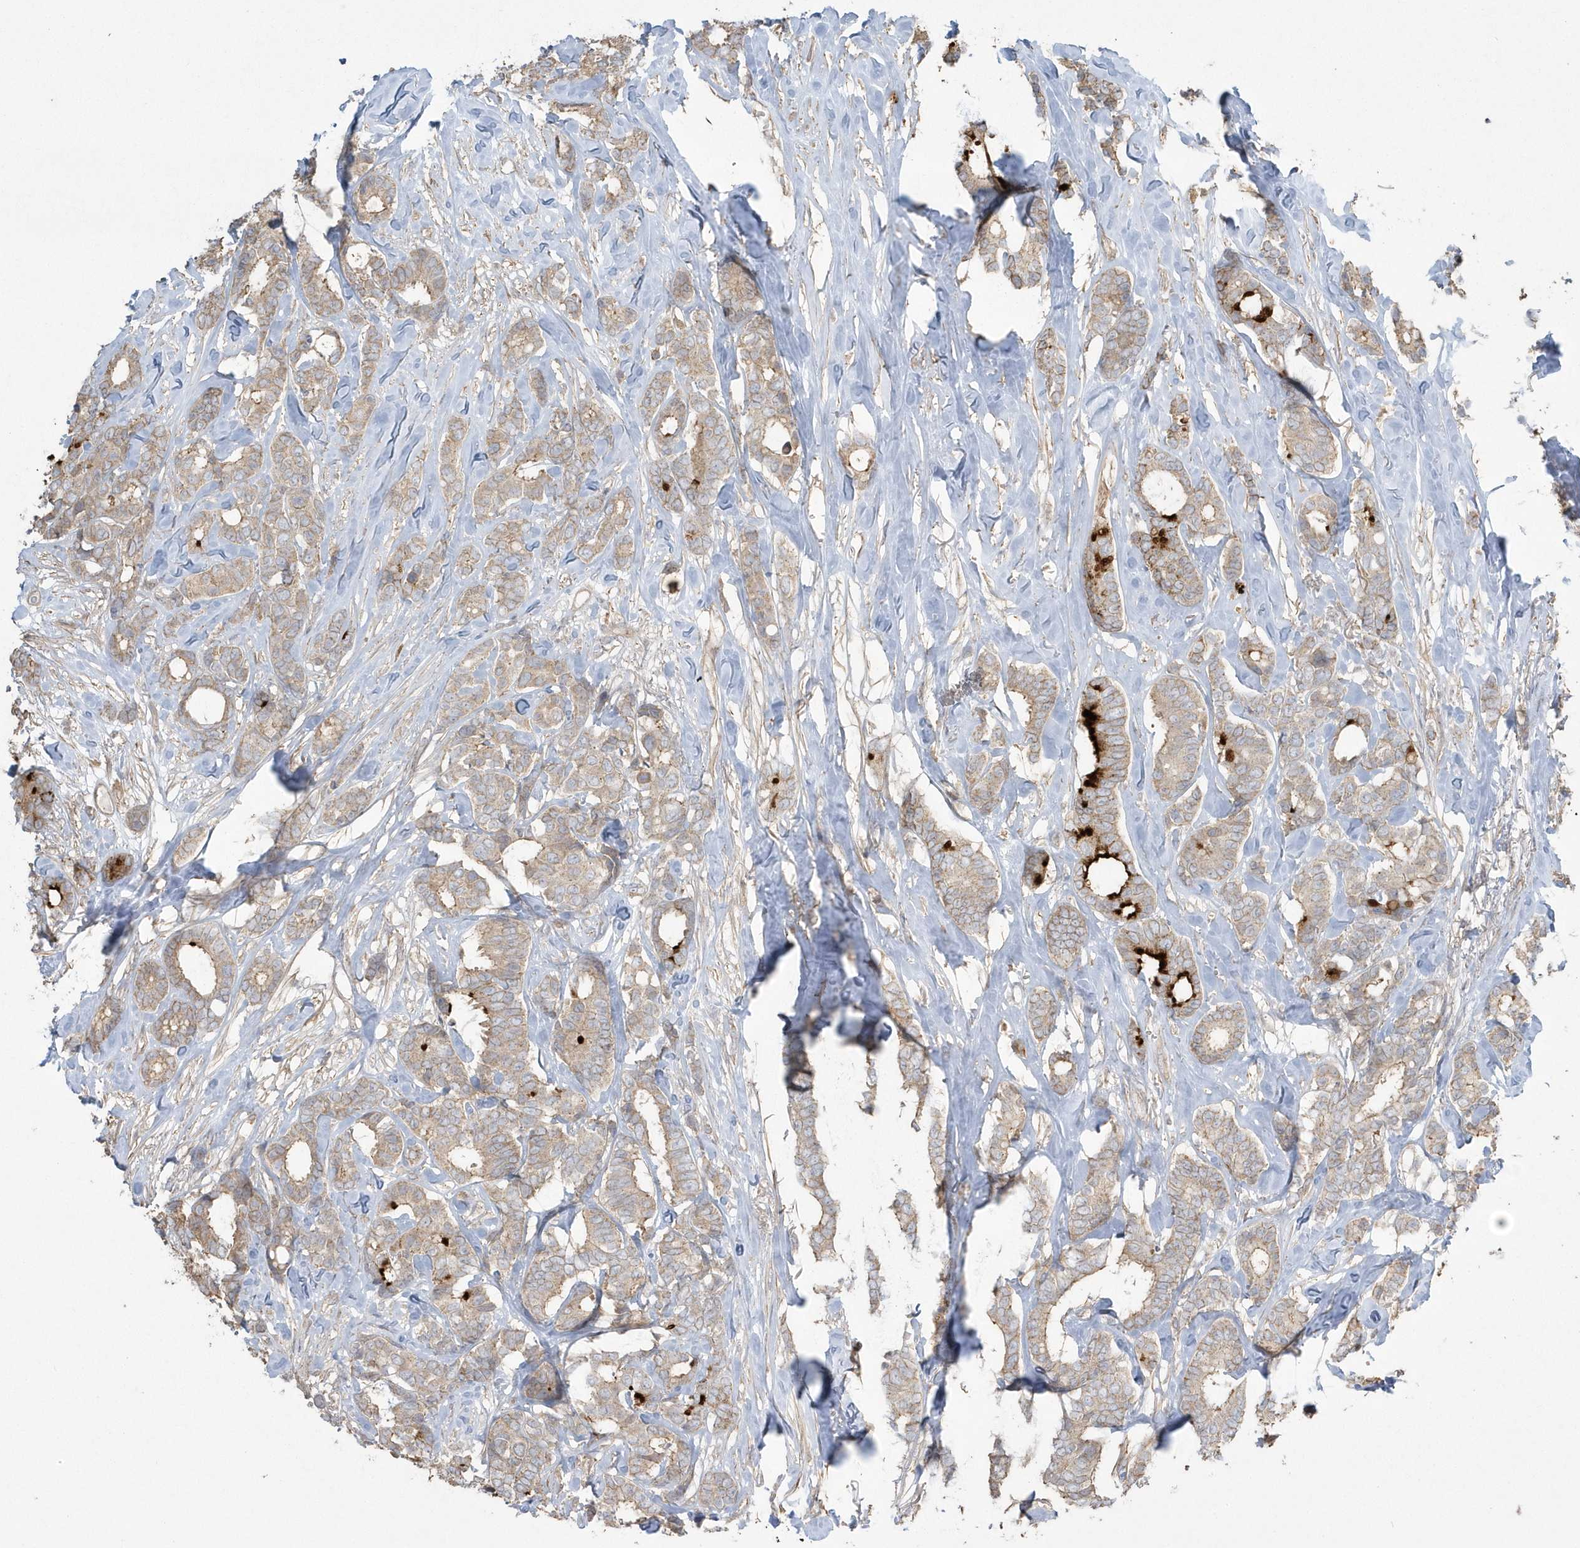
{"staining": {"intensity": "strong", "quantity": "<25%", "location": "cytoplasmic/membranous"}, "tissue": "breast cancer", "cell_type": "Tumor cells", "image_type": "cancer", "snomed": [{"axis": "morphology", "description": "Duct carcinoma"}, {"axis": "topography", "description": "Breast"}], "caption": "Invasive ductal carcinoma (breast) stained for a protein reveals strong cytoplasmic/membranous positivity in tumor cells. (brown staining indicates protein expression, while blue staining denotes nuclei).", "gene": "ARMC8", "patient": {"sex": "female", "age": 87}}